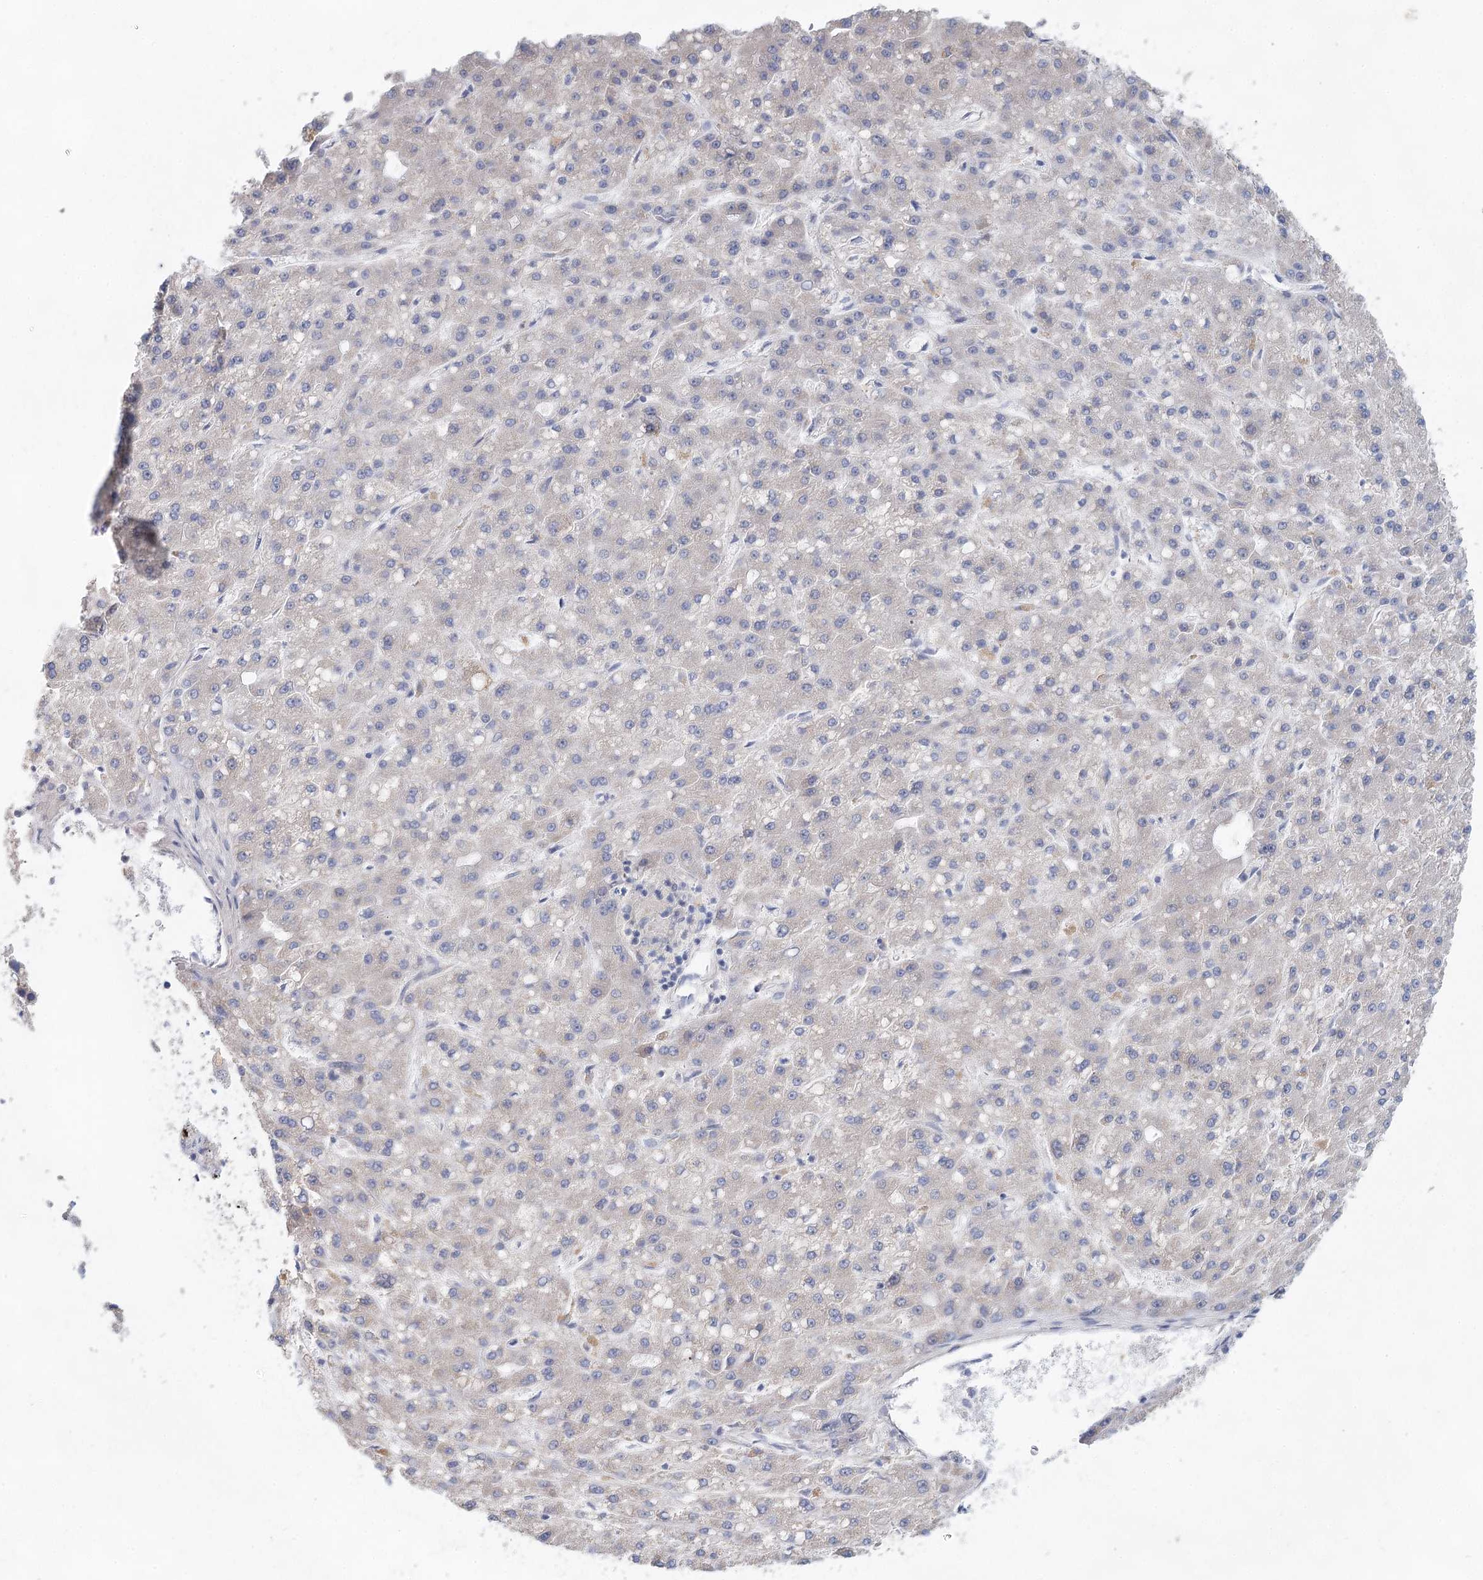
{"staining": {"intensity": "negative", "quantity": "none", "location": "none"}, "tissue": "liver cancer", "cell_type": "Tumor cells", "image_type": "cancer", "snomed": [{"axis": "morphology", "description": "Carcinoma, Hepatocellular, NOS"}, {"axis": "topography", "description": "Liver"}], "caption": "Micrograph shows no significant protein positivity in tumor cells of liver hepatocellular carcinoma.", "gene": "BLTP1", "patient": {"sex": "male", "age": 67}}